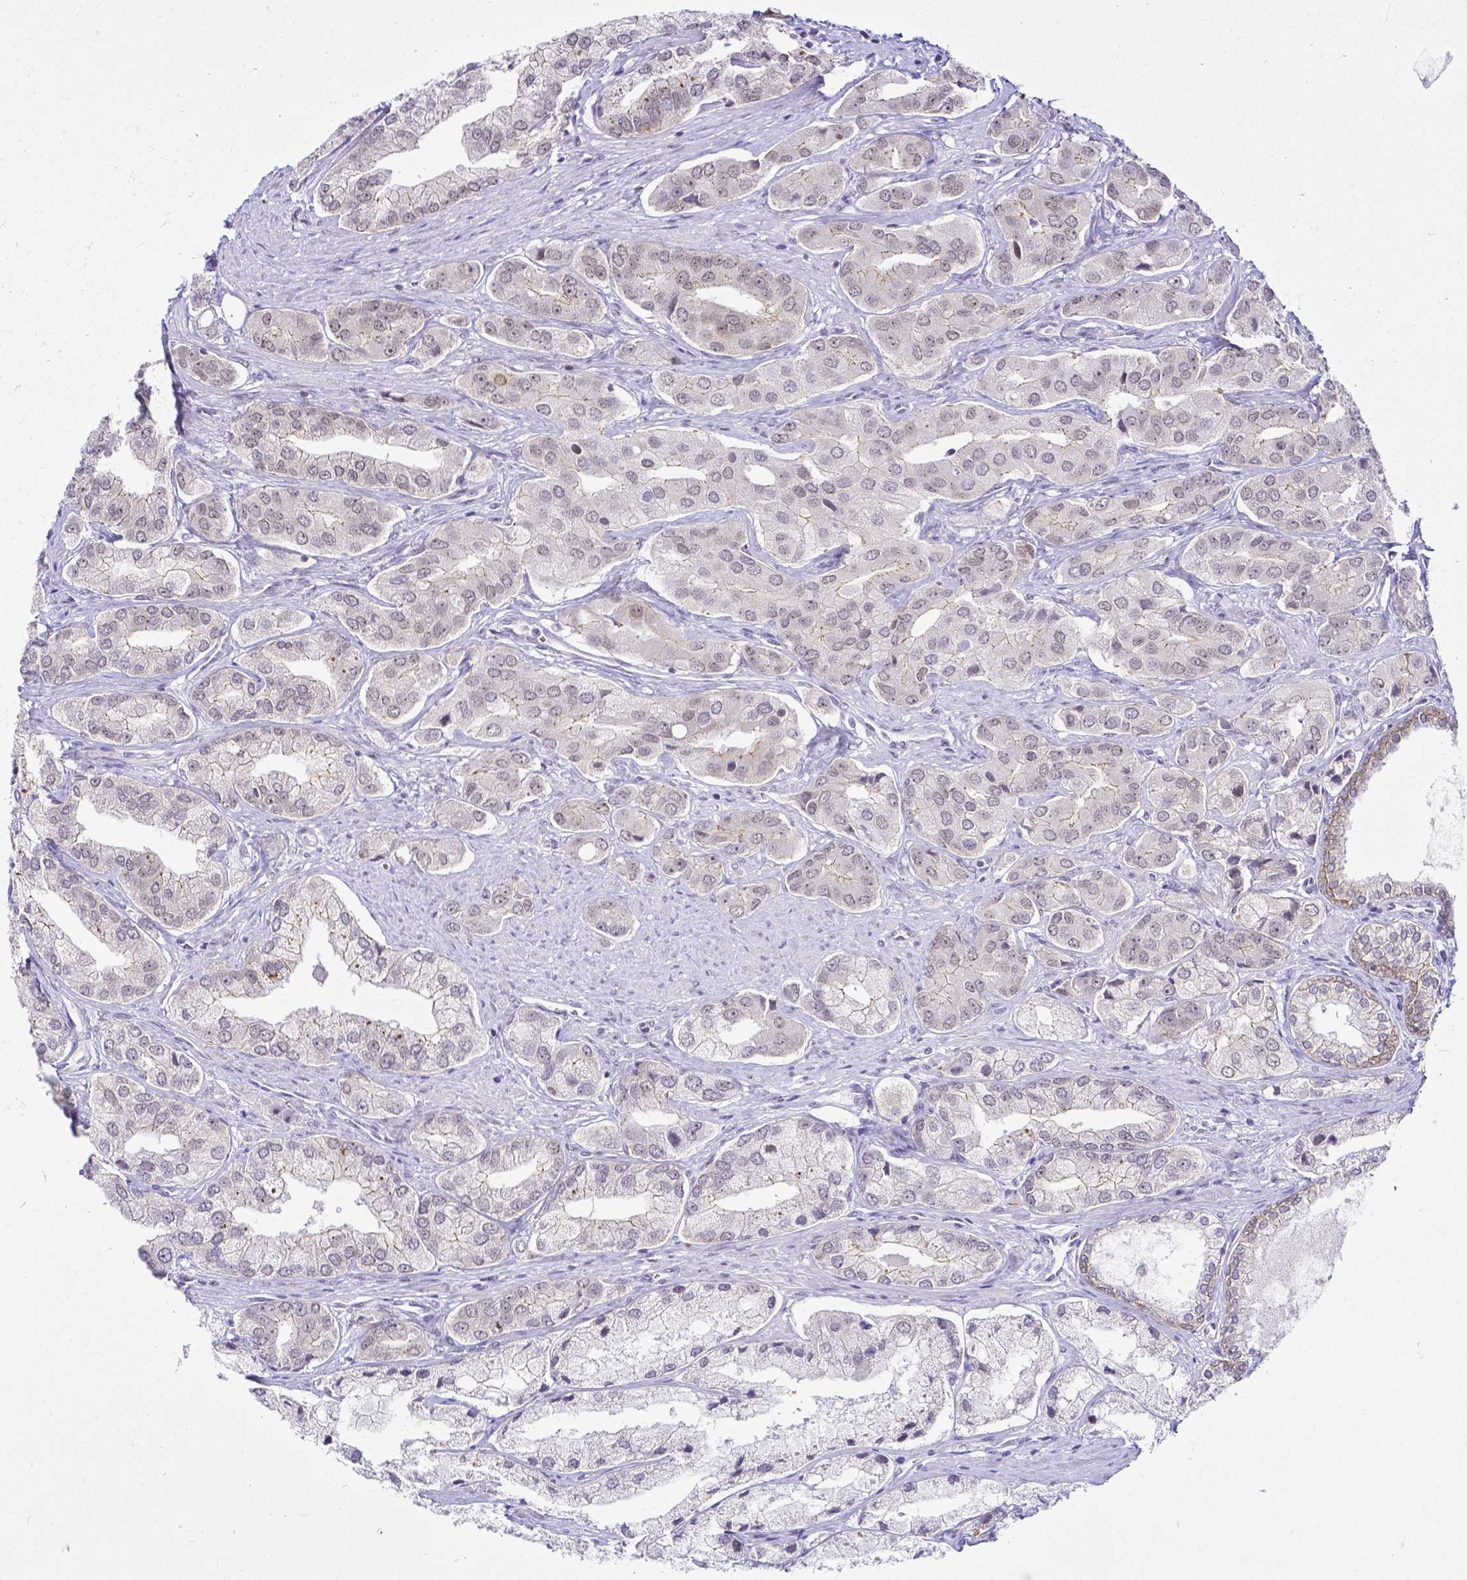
{"staining": {"intensity": "weak", "quantity": "<25%", "location": "nuclear"}, "tissue": "prostate cancer", "cell_type": "Tumor cells", "image_type": "cancer", "snomed": [{"axis": "morphology", "description": "Adenocarcinoma, Low grade"}, {"axis": "topography", "description": "Prostate"}], "caption": "This is an immunohistochemistry (IHC) histopathology image of prostate adenocarcinoma (low-grade). There is no expression in tumor cells.", "gene": "FAM83G", "patient": {"sex": "male", "age": 69}}